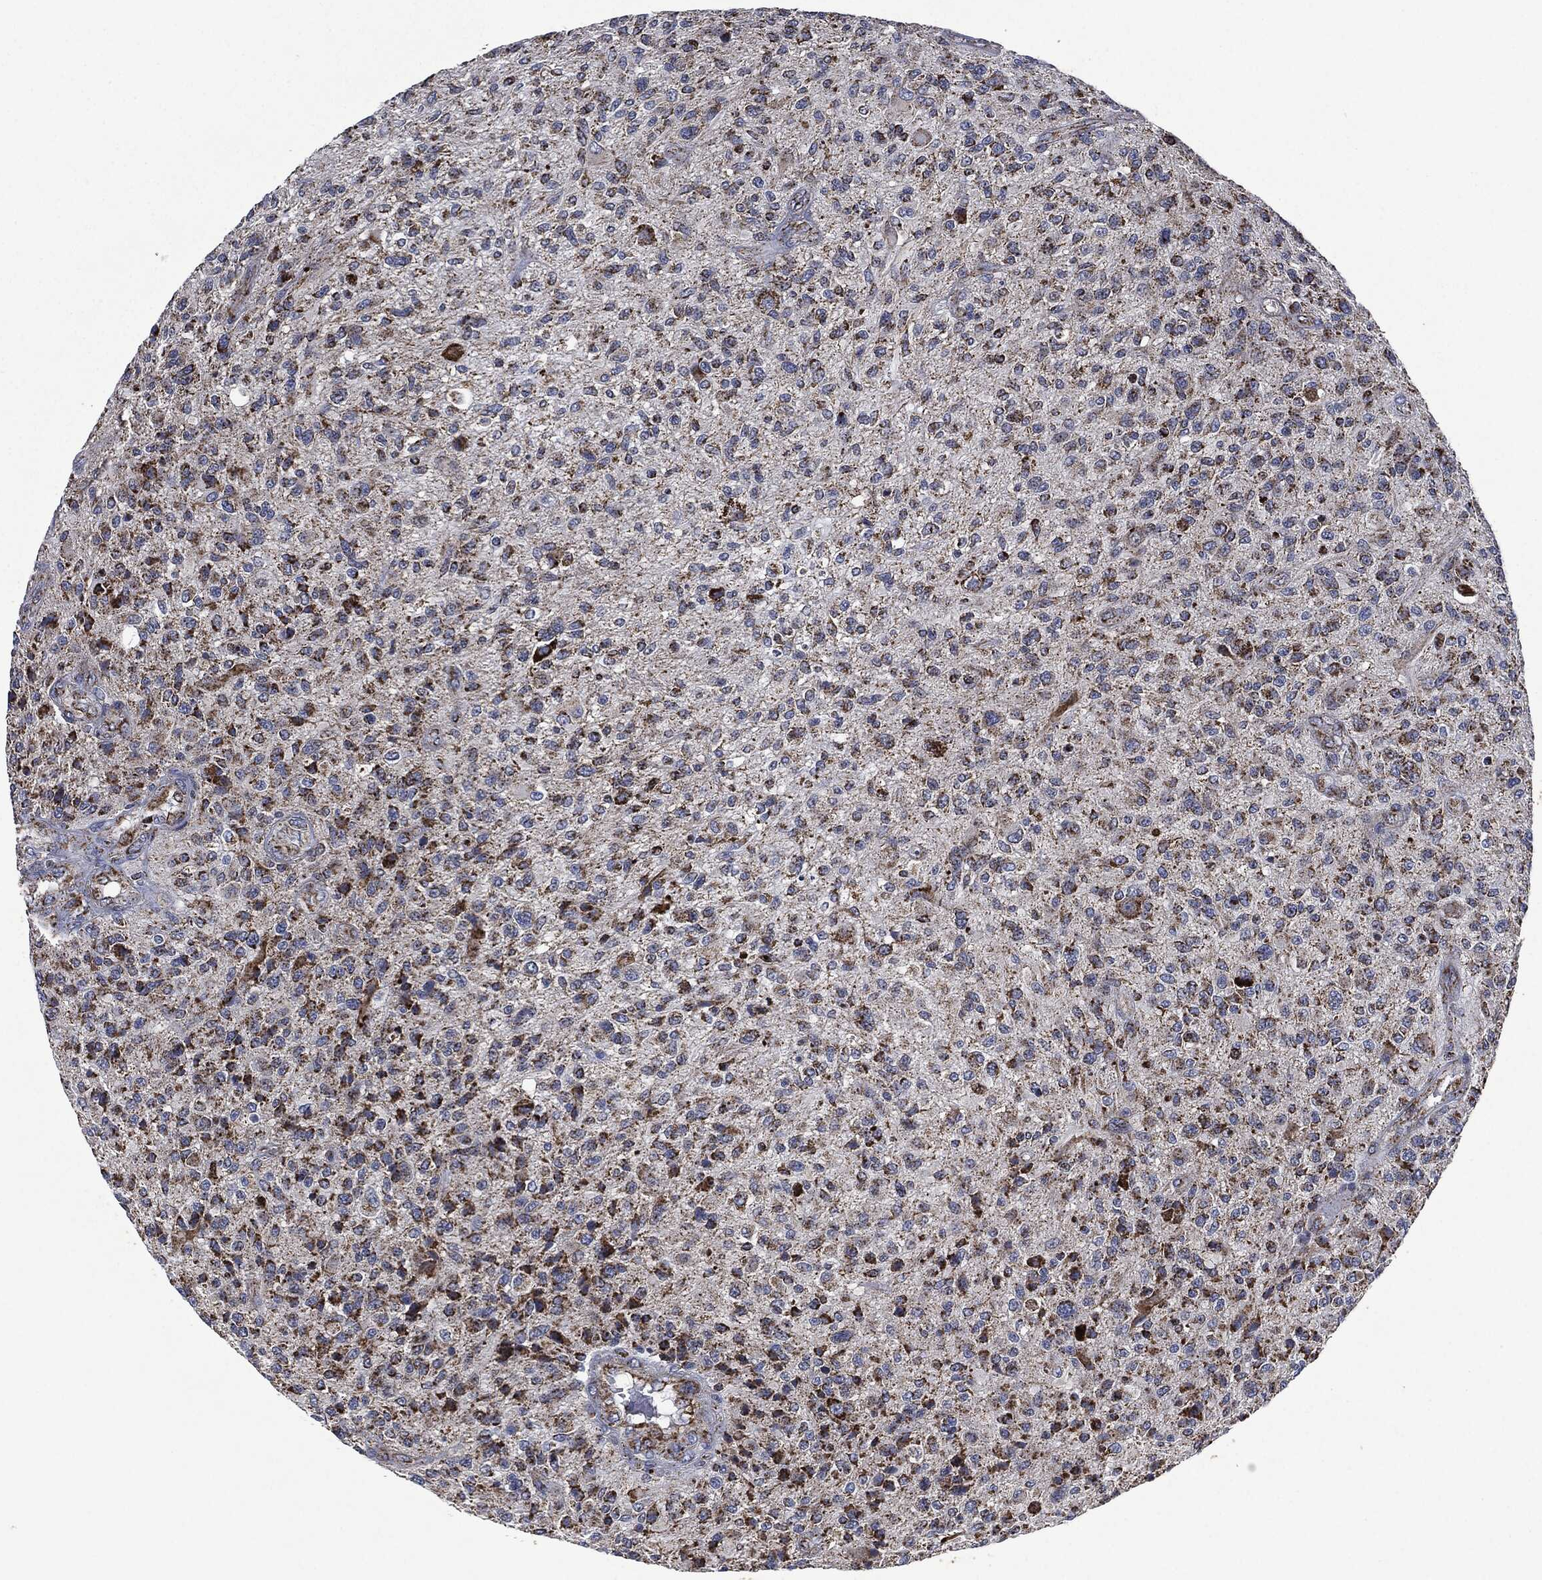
{"staining": {"intensity": "strong", "quantity": "25%-75%", "location": "cytoplasmic/membranous"}, "tissue": "glioma", "cell_type": "Tumor cells", "image_type": "cancer", "snomed": [{"axis": "morphology", "description": "Glioma, malignant, High grade"}, {"axis": "topography", "description": "Brain"}], "caption": "Human glioma stained for a protein (brown) demonstrates strong cytoplasmic/membranous positive expression in approximately 25%-75% of tumor cells.", "gene": "RYK", "patient": {"sex": "male", "age": 47}}